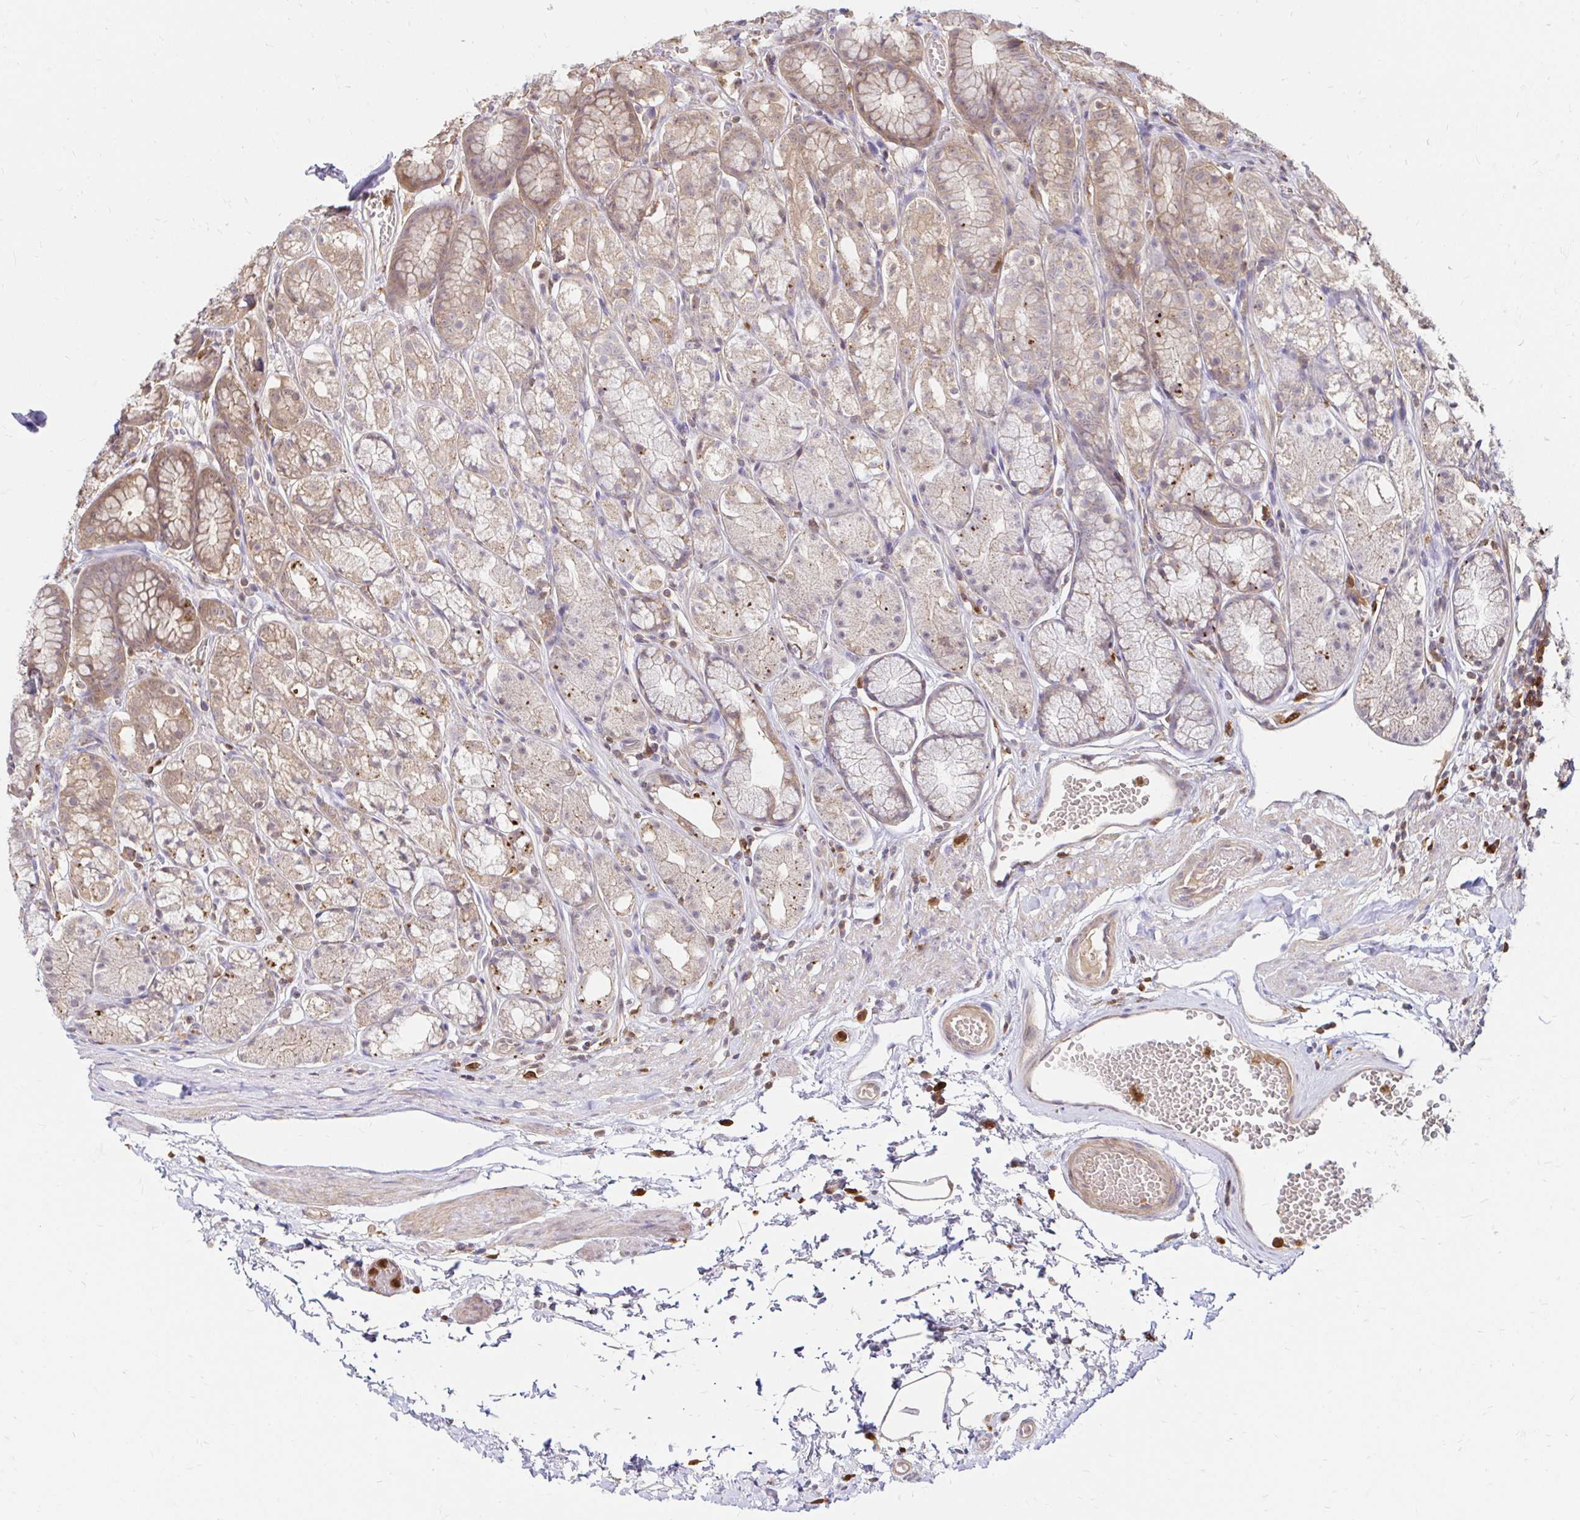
{"staining": {"intensity": "weak", "quantity": "25%-75%", "location": "cytoplasmic/membranous"}, "tissue": "stomach", "cell_type": "Glandular cells", "image_type": "normal", "snomed": [{"axis": "morphology", "description": "Normal tissue, NOS"}, {"axis": "topography", "description": "Smooth muscle"}, {"axis": "topography", "description": "Stomach"}], "caption": "This micrograph reveals immunohistochemistry staining of benign stomach, with low weak cytoplasmic/membranous expression in approximately 25%-75% of glandular cells.", "gene": "PYCARD", "patient": {"sex": "male", "age": 70}}